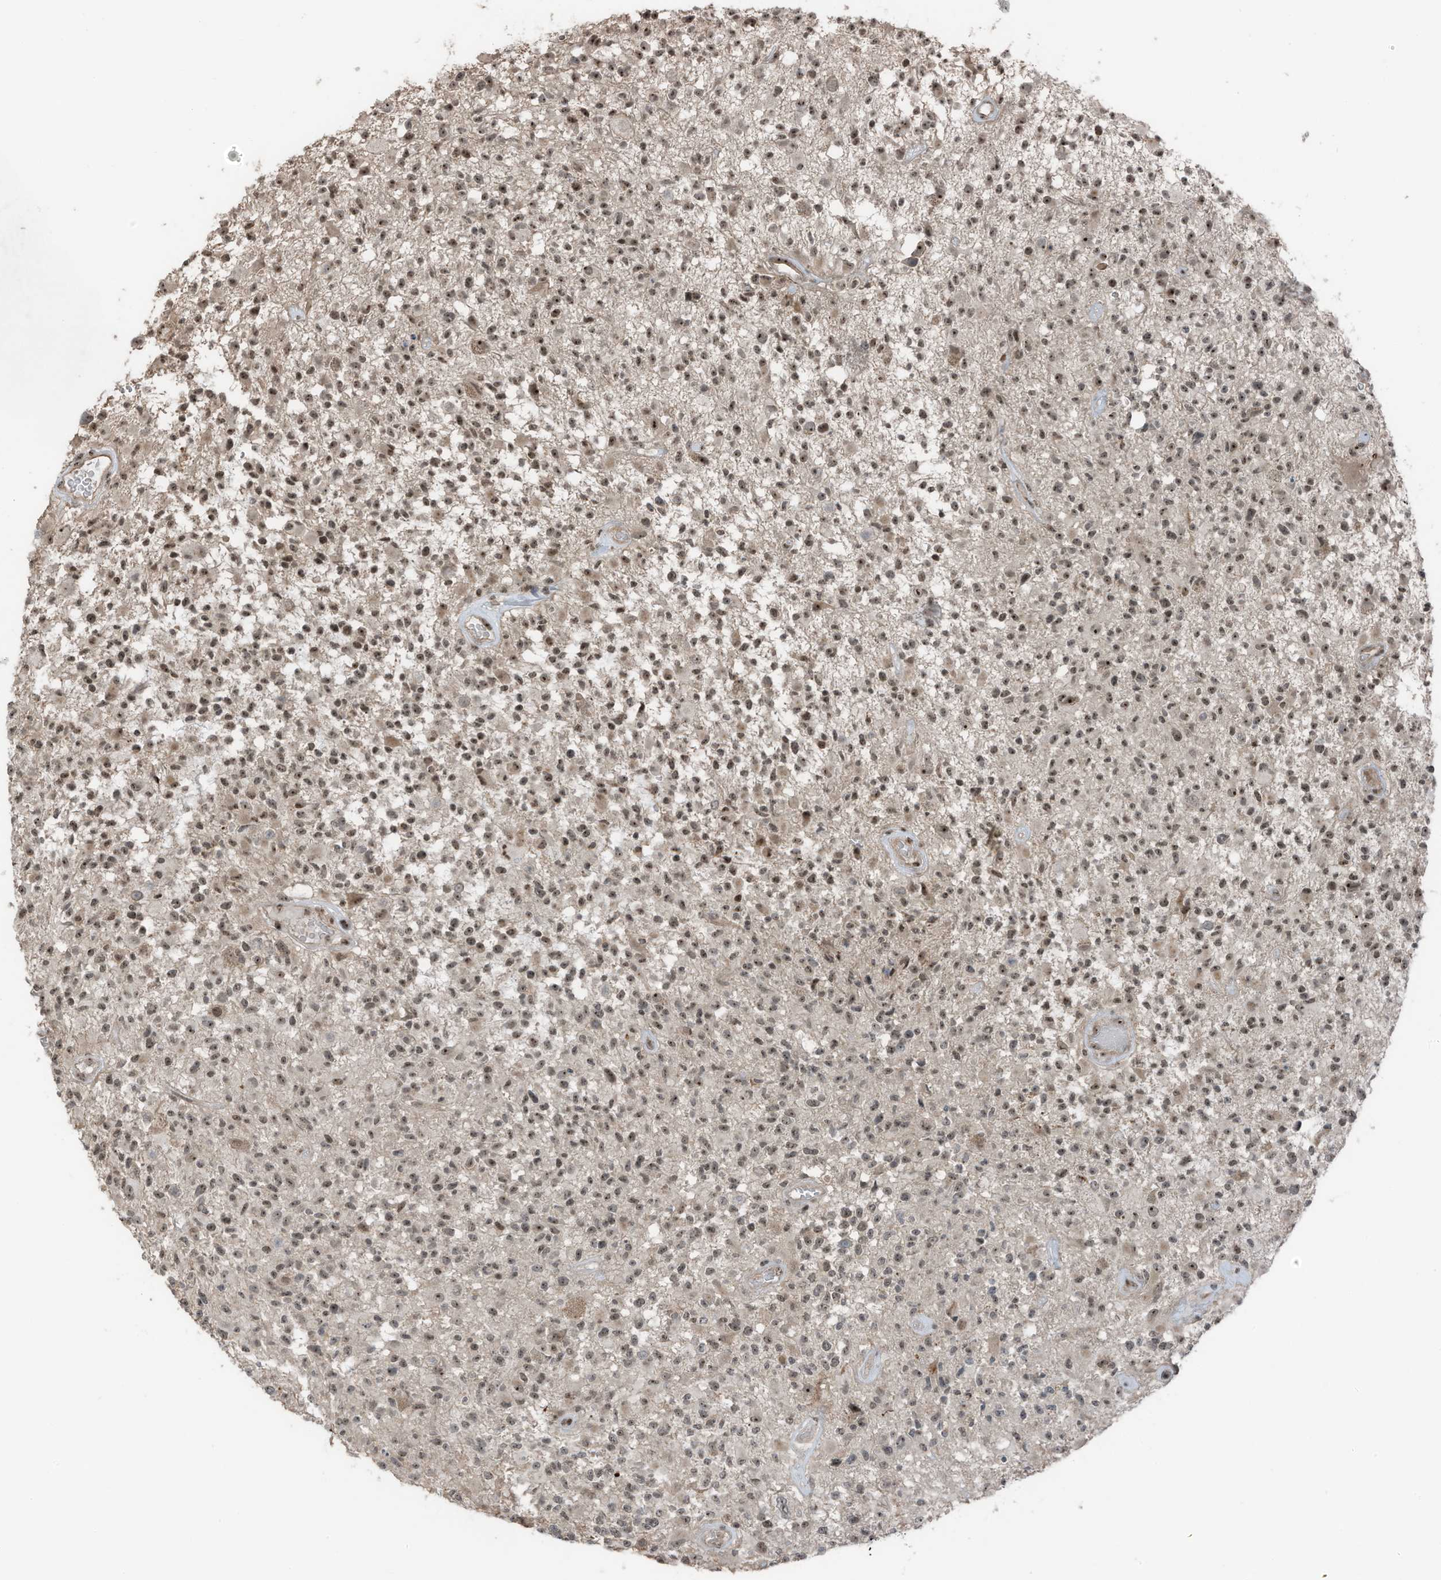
{"staining": {"intensity": "moderate", "quantity": ">75%", "location": "nuclear"}, "tissue": "glioma", "cell_type": "Tumor cells", "image_type": "cancer", "snomed": [{"axis": "morphology", "description": "Glioma, malignant, High grade"}, {"axis": "morphology", "description": "Glioblastoma, NOS"}, {"axis": "topography", "description": "Brain"}], "caption": "This is an image of immunohistochemistry (IHC) staining of glioma, which shows moderate positivity in the nuclear of tumor cells.", "gene": "UTP3", "patient": {"sex": "male", "age": 60}}